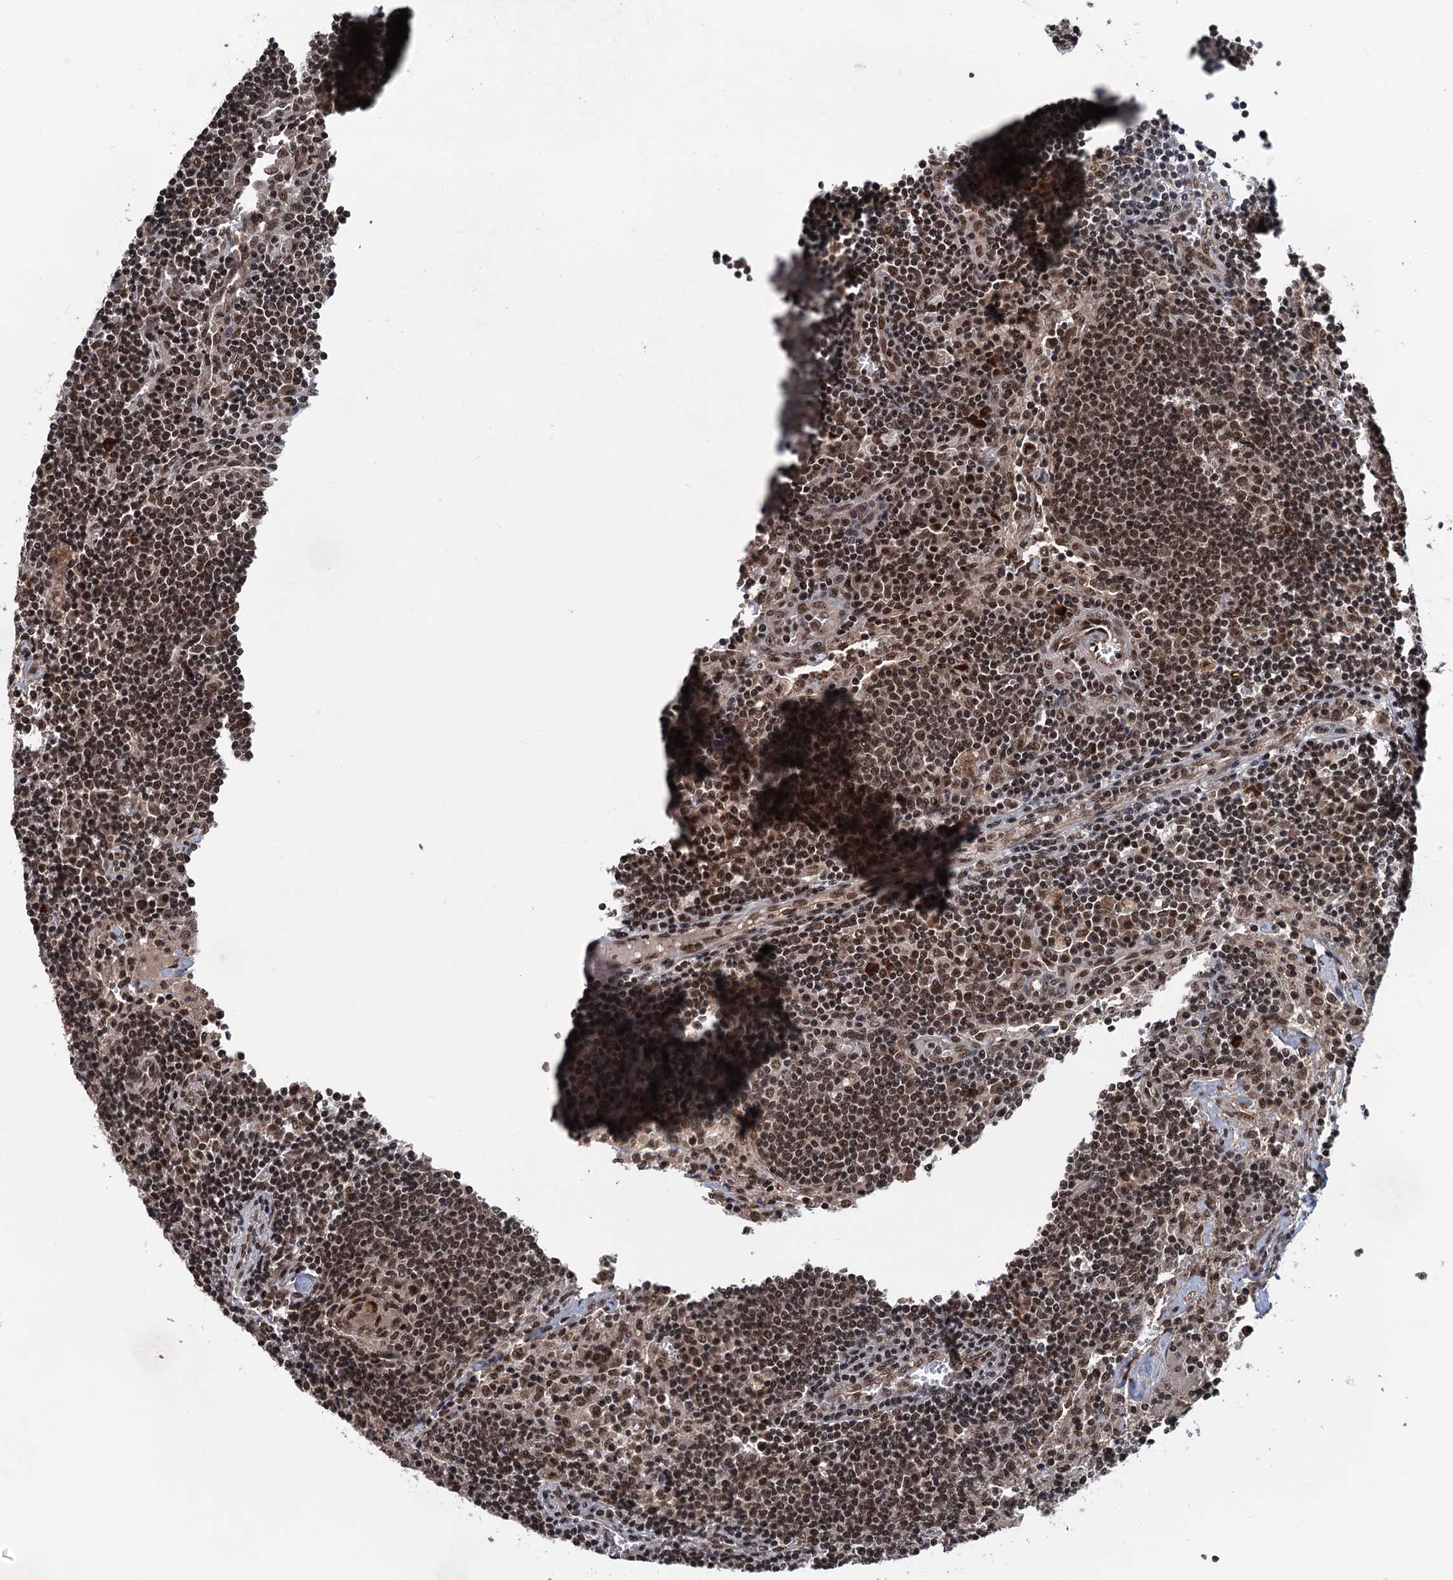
{"staining": {"intensity": "moderate", "quantity": ">75%", "location": "nuclear"}, "tissue": "lymph node", "cell_type": "Germinal center cells", "image_type": "normal", "snomed": [{"axis": "morphology", "description": "Normal tissue, NOS"}, {"axis": "topography", "description": "Lymph node"}], "caption": "A high-resolution micrograph shows immunohistochemistry (IHC) staining of normal lymph node, which exhibits moderate nuclear staining in about >75% of germinal center cells. The staining is performed using DAB (3,3'-diaminobenzidine) brown chromogen to label protein expression. The nuclei are counter-stained blue using hematoxylin.", "gene": "RASSF4", "patient": {"sex": "male", "age": 58}}